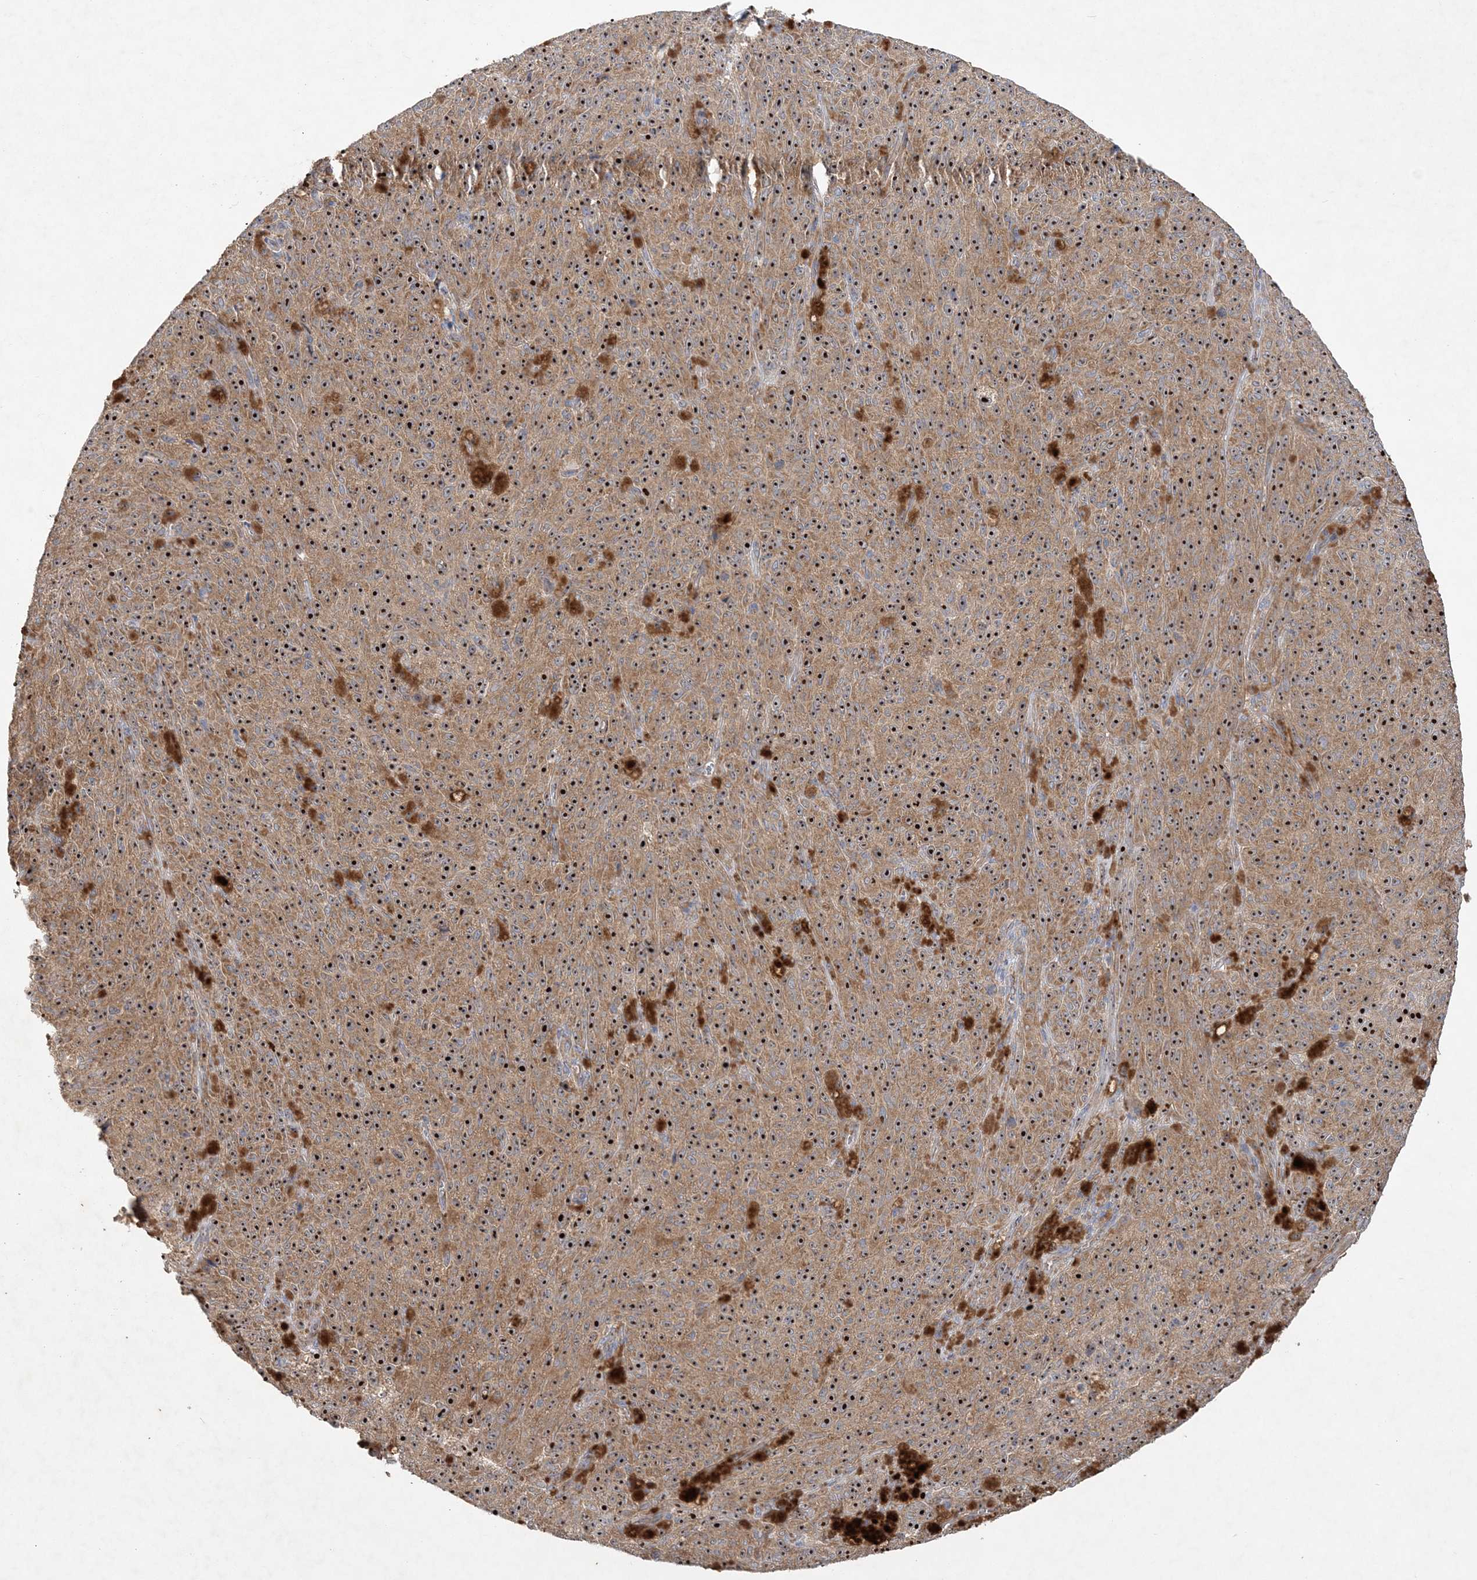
{"staining": {"intensity": "strong", "quantity": ">75%", "location": "cytoplasmic/membranous,nuclear"}, "tissue": "melanoma", "cell_type": "Tumor cells", "image_type": "cancer", "snomed": [{"axis": "morphology", "description": "Malignant melanoma, NOS"}, {"axis": "topography", "description": "Skin"}], "caption": "Immunohistochemical staining of melanoma exhibits high levels of strong cytoplasmic/membranous and nuclear protein staining in about >75% of tumor cells.", "gene": "FEZ2", "patient": {"sex": "female", "age": 82}}